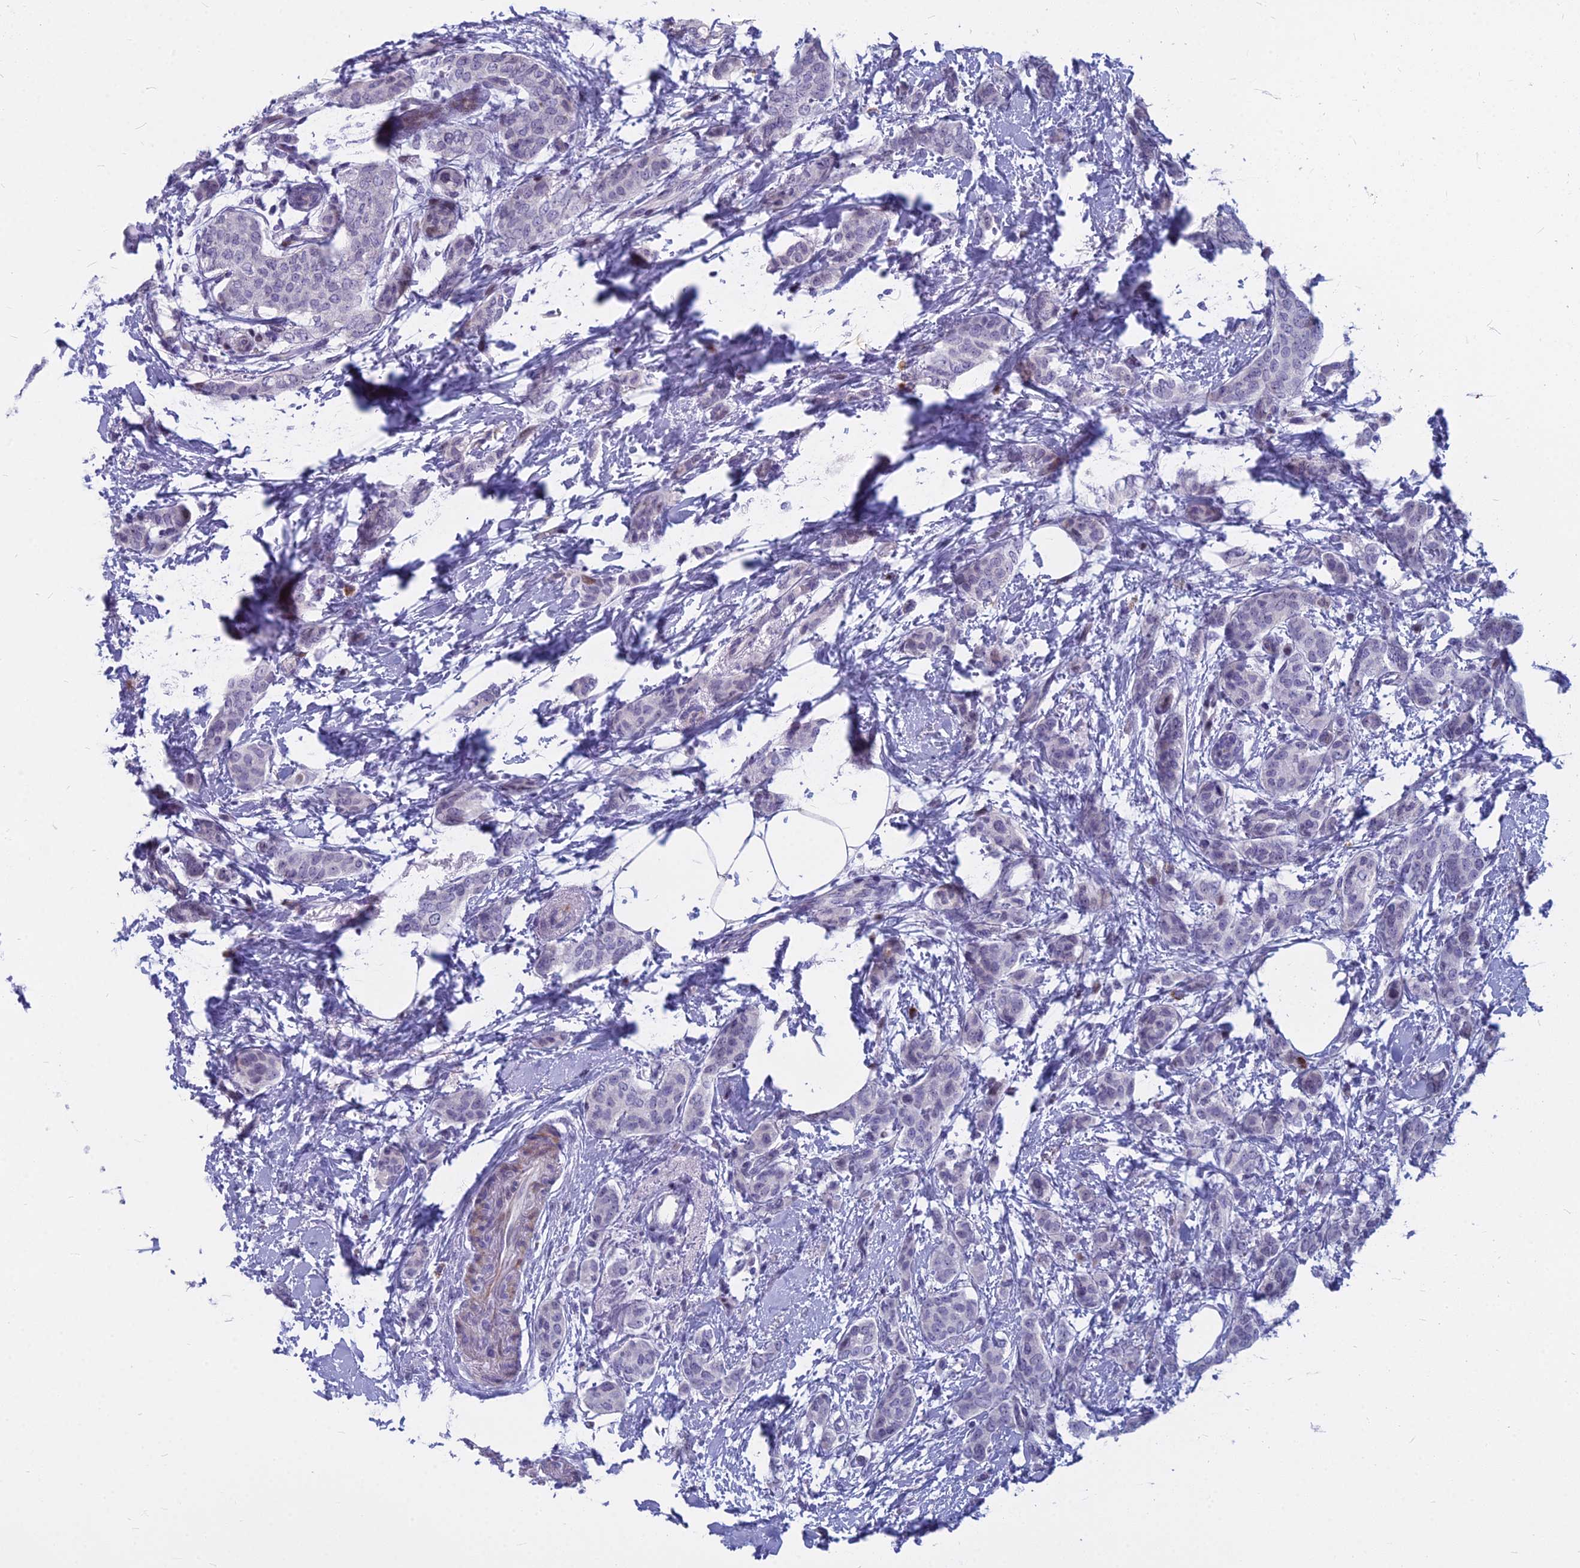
{"staining": {"intensity": "negative", "quantity": "none", "location": "none"}, "tissue": "breast cancer", "cell_type": "Tumor cells", "image_type": "cancer", "snomed": [{"axis": "morphology", "description": "Duct carcinoma"}, {"axis": "topography", "description": "Breast"}], "caption": "This image is of intraductal carcinoma (breast) stained with IHC to label a protein in brown with the nuclei are counter-stained blue. There is no staining in tumor cells.", "gene": "MYBPC2", "patient": {"sex": "female", "age": 72}}